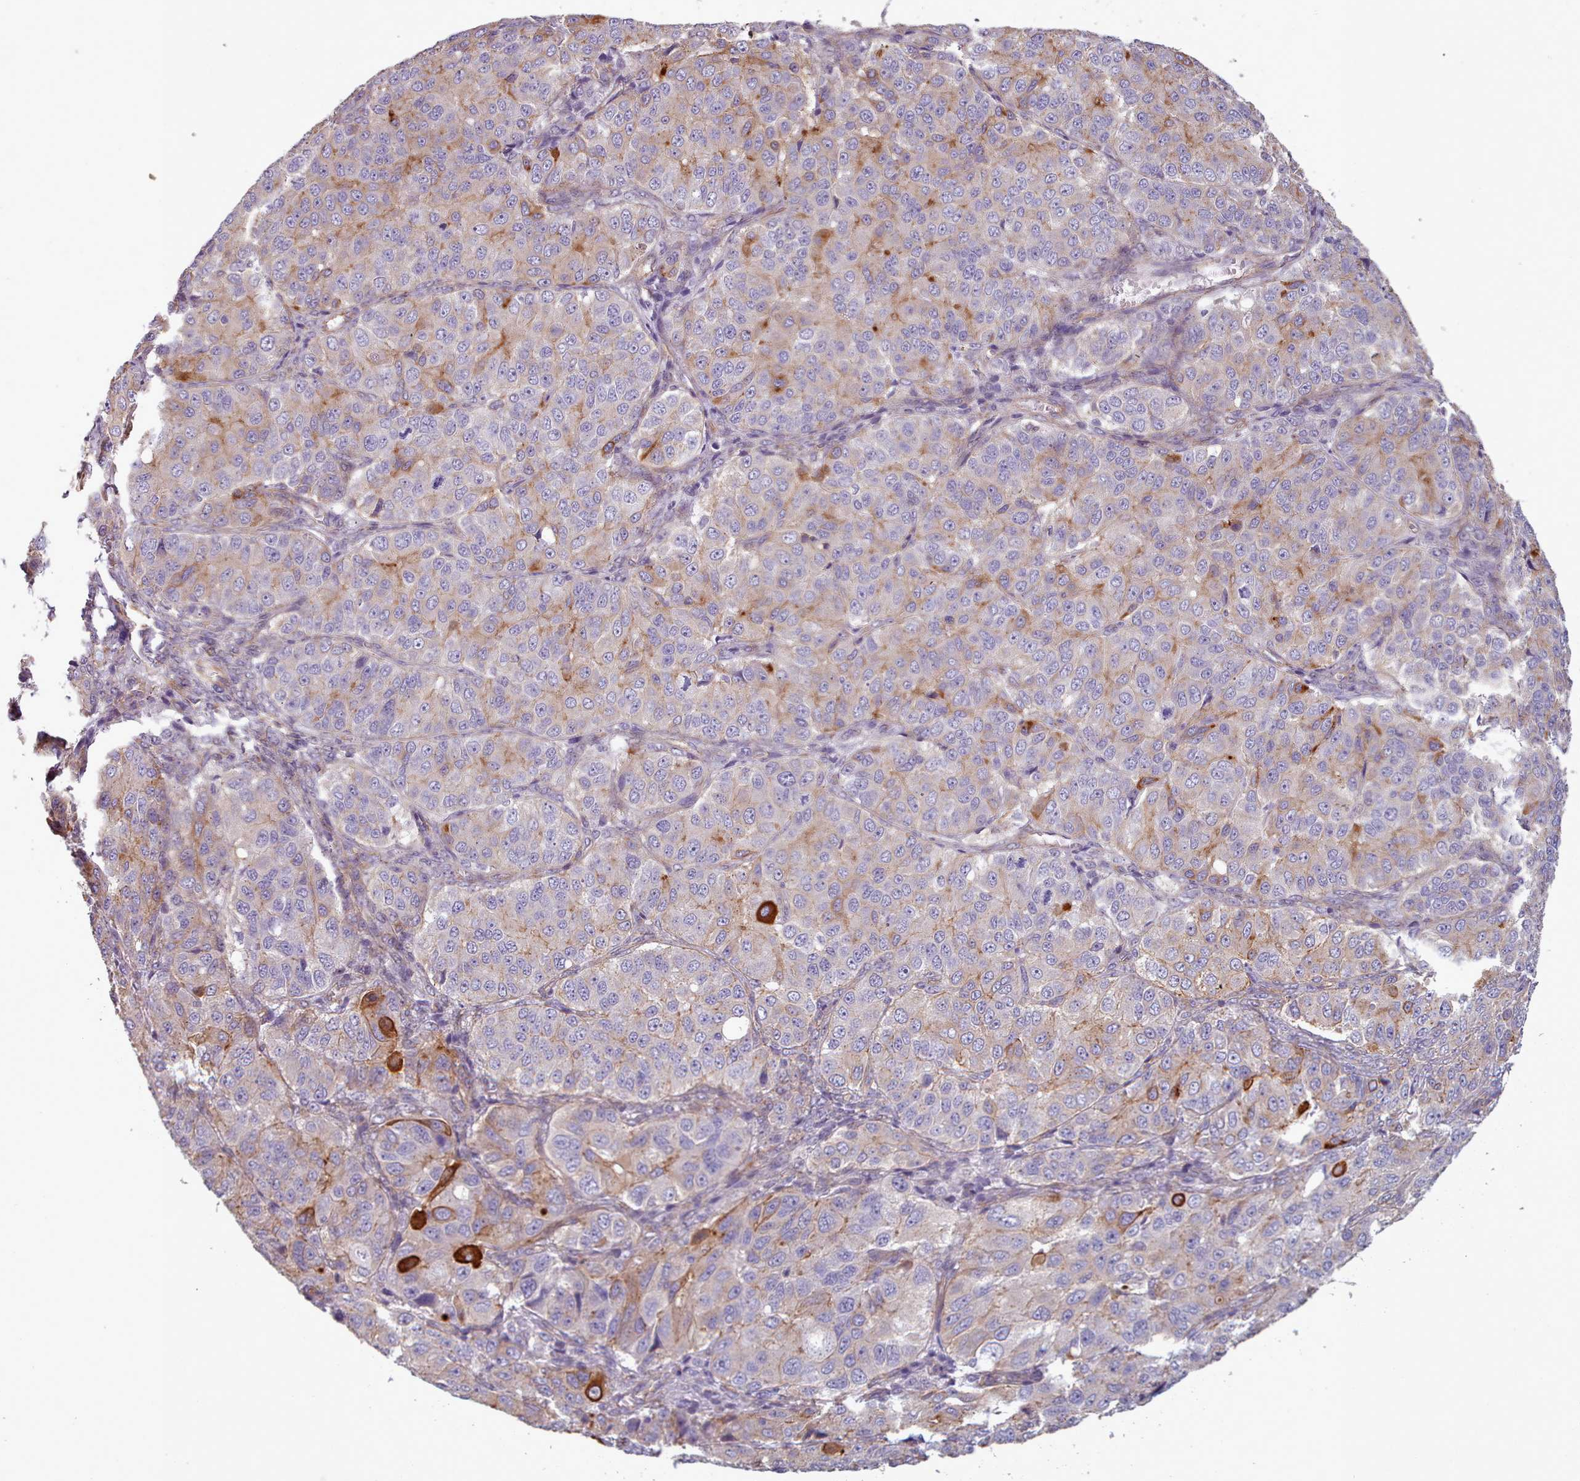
{"staining": {"intensity": "moderate", "quantity": "25%-75%", "location": "cytoplasmic/membranous"}, "tissue": "ovarian cancer", "cell_type": "Tumor cells", "image_type": "cancer", "snomed": [{"axis": "morphology", "description": "Carcinoma, endometroid"}, {"axis": "topography", "description": "Ovary"}], "caption": "Human ovarian endometroid carcinoma stained for a protein (brown) reveals moderate cytoplasmic/membranous positive staining in about 25%-75% of tumor cells.", "gene": "PLD4", "patient": {"sex": "female", "age": 51}}